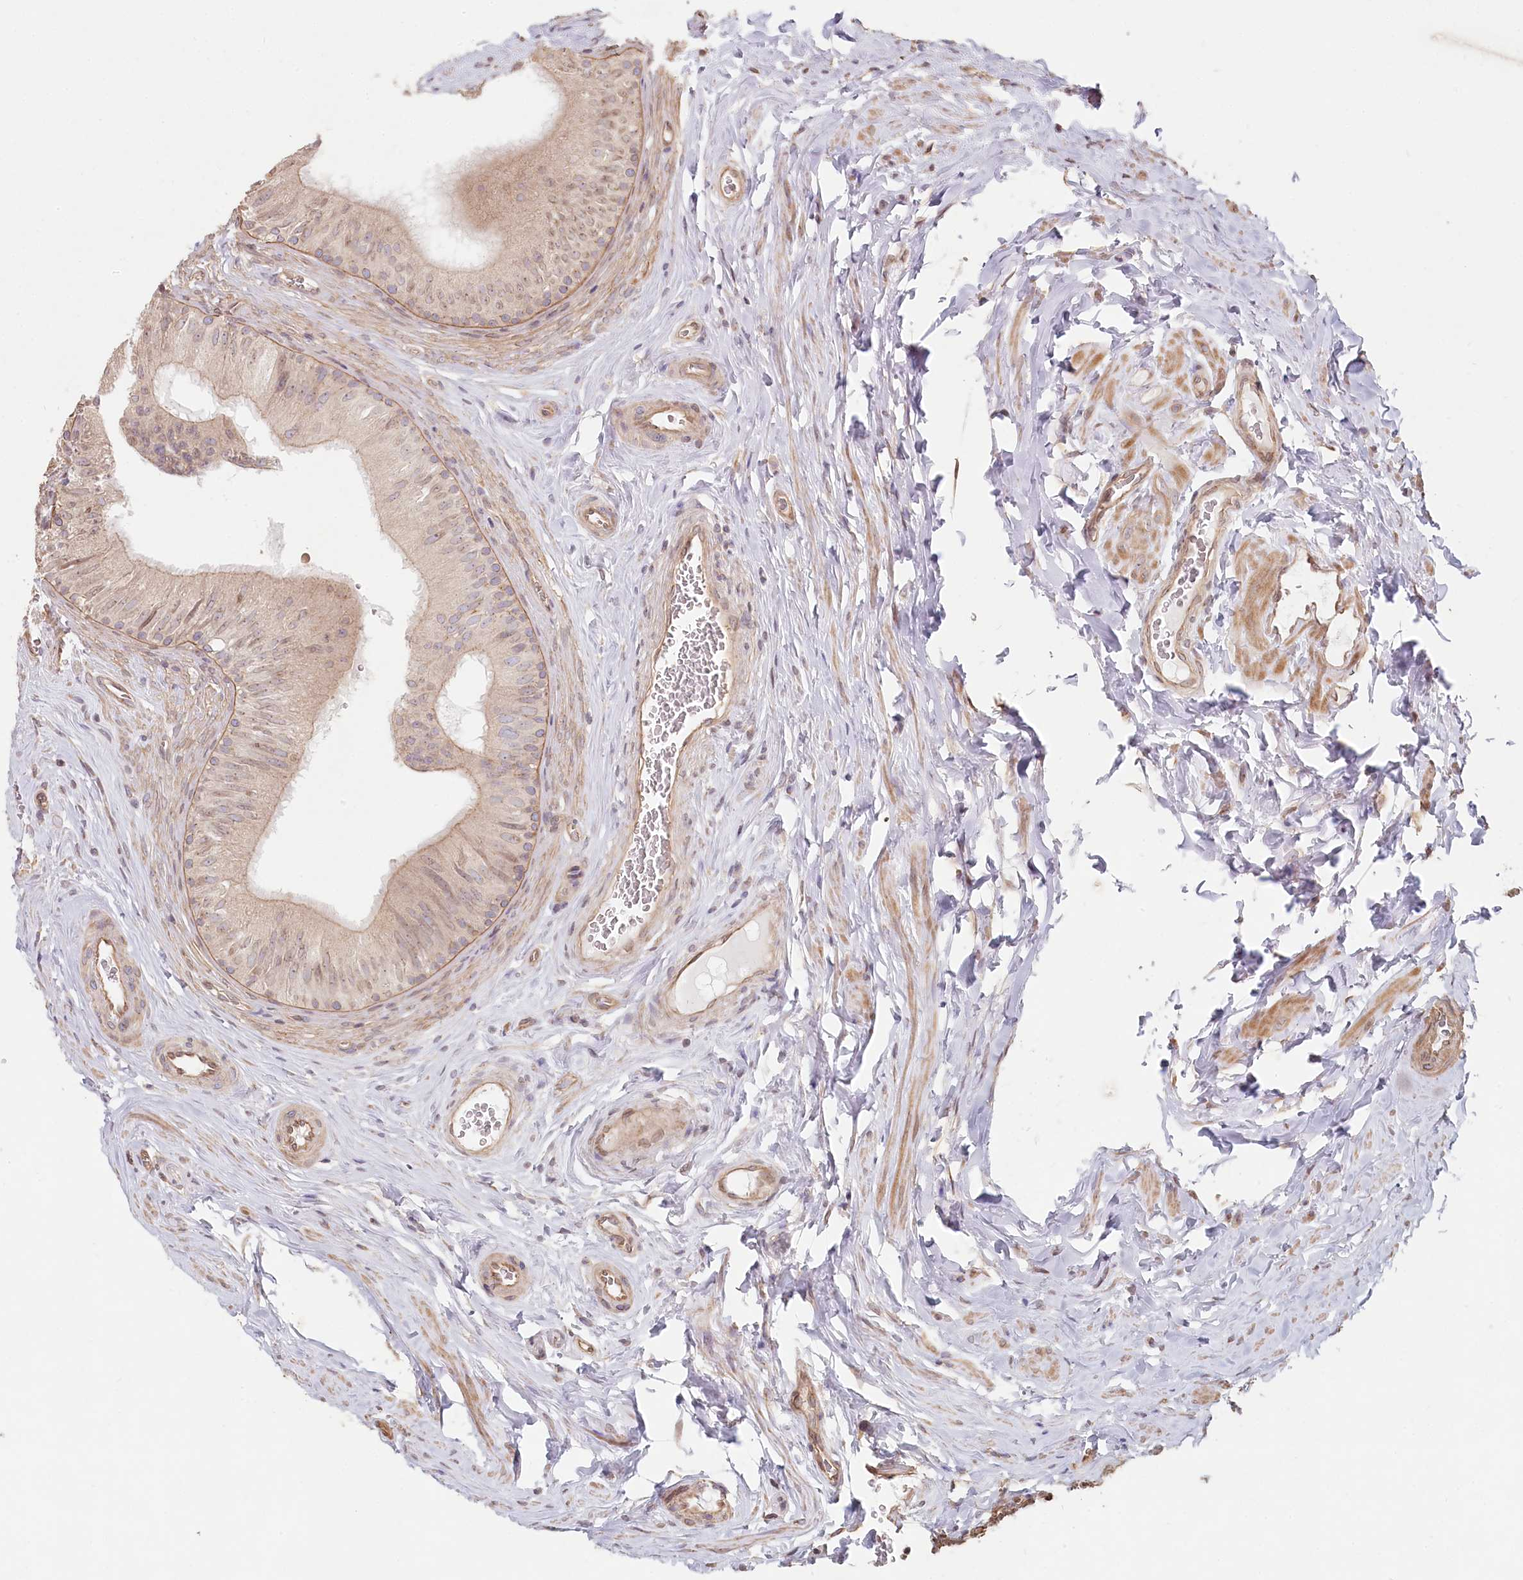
{"staining": {"intensity": "weak", "quantity": "<25%", "location": "cytoplasmic/membranous"}, "tissue": "epididymis", "cell_type": "Glandular cells", "image_type": "normal", "snomed": [{"axis": "morphology", "description": "Normal tissue, NOS"}, {"axis": "topography", "description": "Epididymis"}], "caption": "Immunohistochemical staining of unremarkable epididymis displays no significant staining in glandular cells.", "gene": "TCHP", "patient": {"sex": "male", "age": 46}}